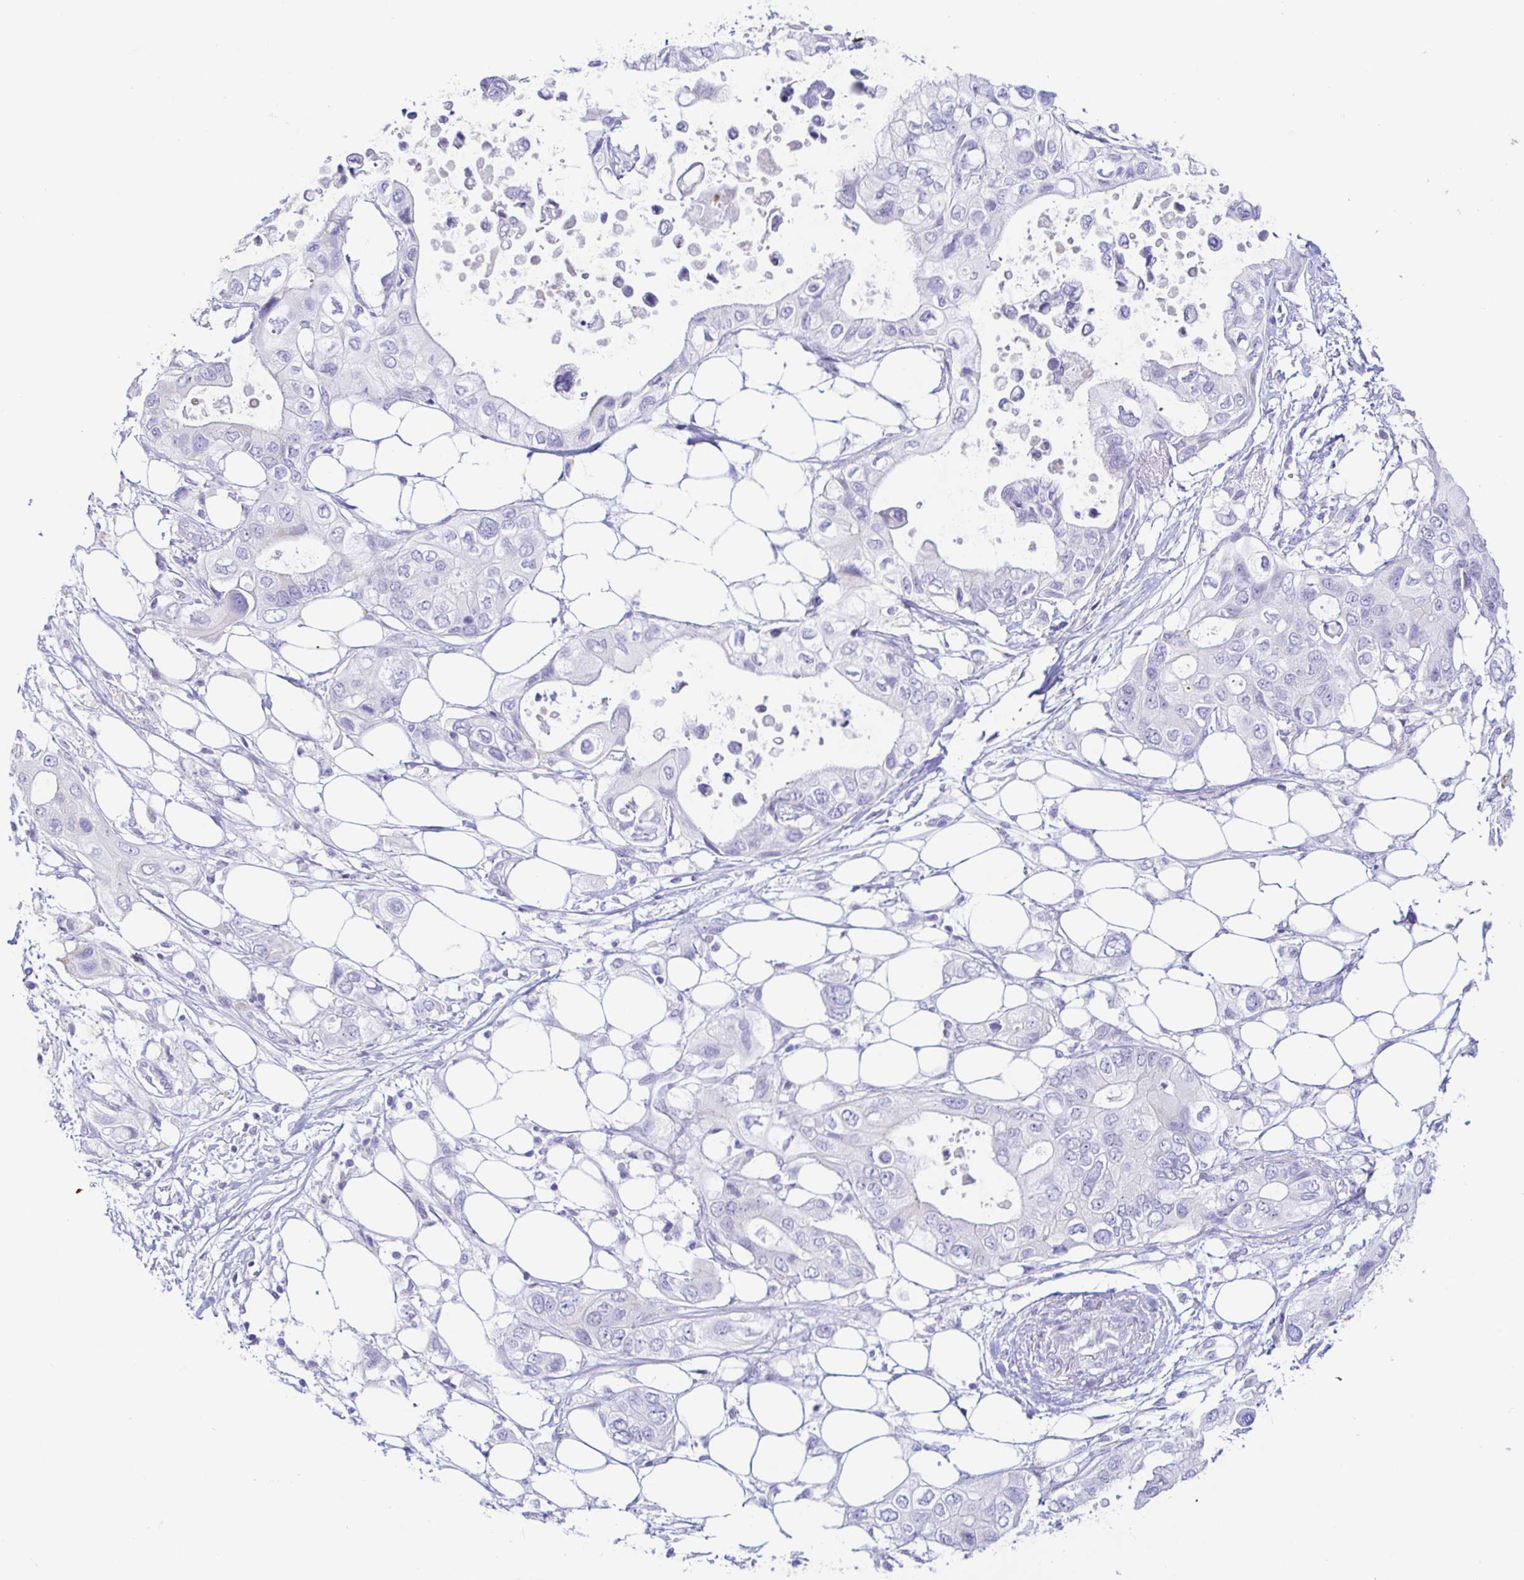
{"staining": {"intensity": "negative", "quantity": "none", "location": "none"}, "tissue": "pancreatic cancer", "cell_type": "Tumor cells", "image_type": "cancer", "snomed": [{"axis": "morphology", "description": "Adenocarcinoma, NOS"}, {"axis": "topography", "description": "Pancreas"}], "caption": "Pancreatic cancer was stained to show a protein in brown. There is no significant positivity in tumor cells. (DAB IHC, high magnification).", "gene": "PINLYP", "patient": {"sex": "female", "age": 63}}